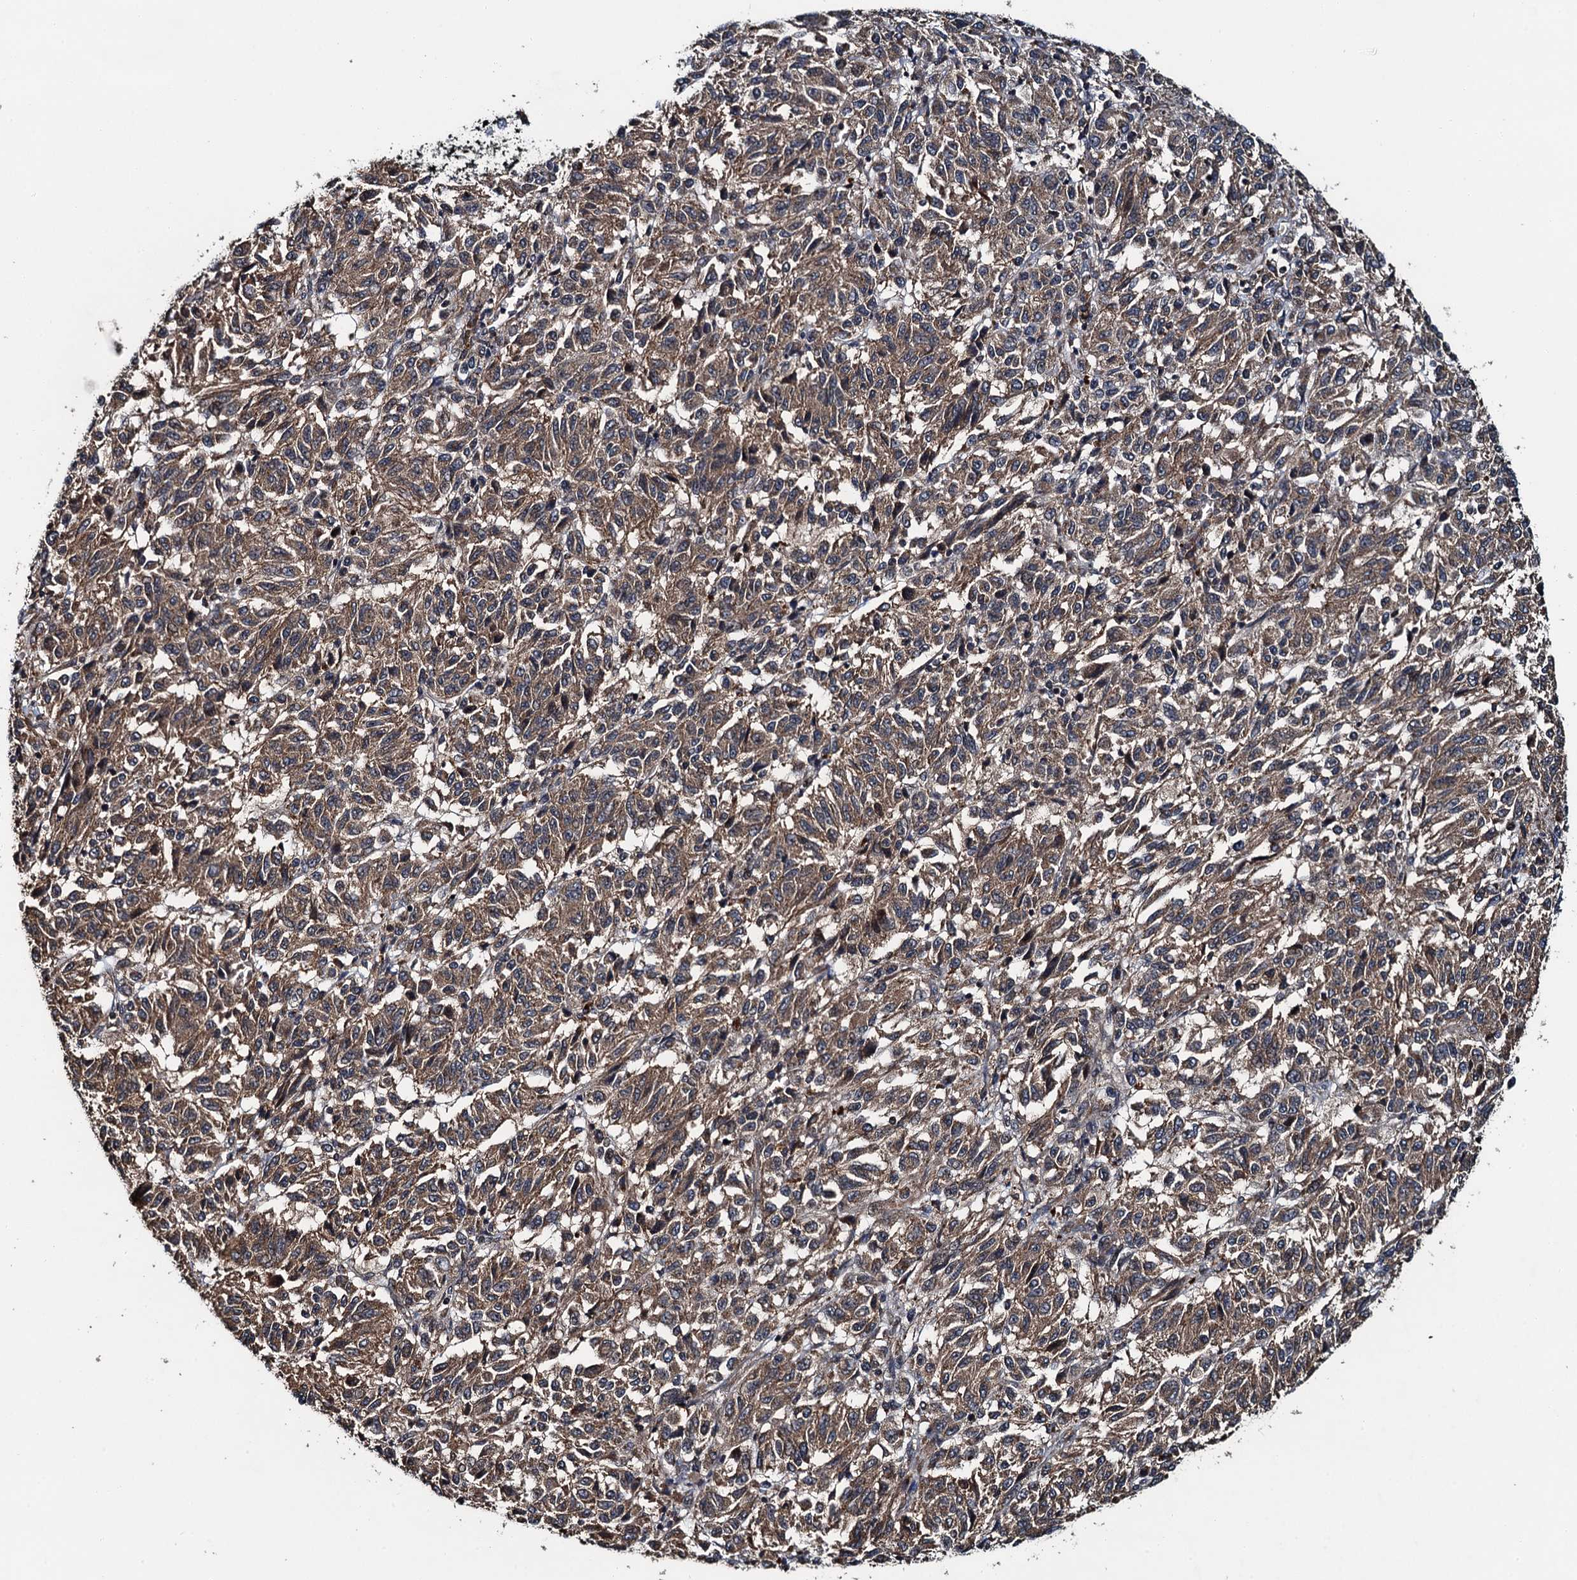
{"staining": {"intensity": "moderate", "quantity": ">75%", "location": "cytoplasmic/membranous"}, "tissue": "melanoma", "cell_type": "Tumor cells", "image_type": "cancer", "snomed": [{"axis": "morphology", "description": "Malignant melanoma, Metastatic site"}, {"axis": "topography", "description": "Lung"}], "caption": "A brown stain highlights moderate cytoplasmic/membranous positivity of a protein in melanoma tumor cells.", "gene": "SNX32", "patient": {"sex": "male", "age": 64}}